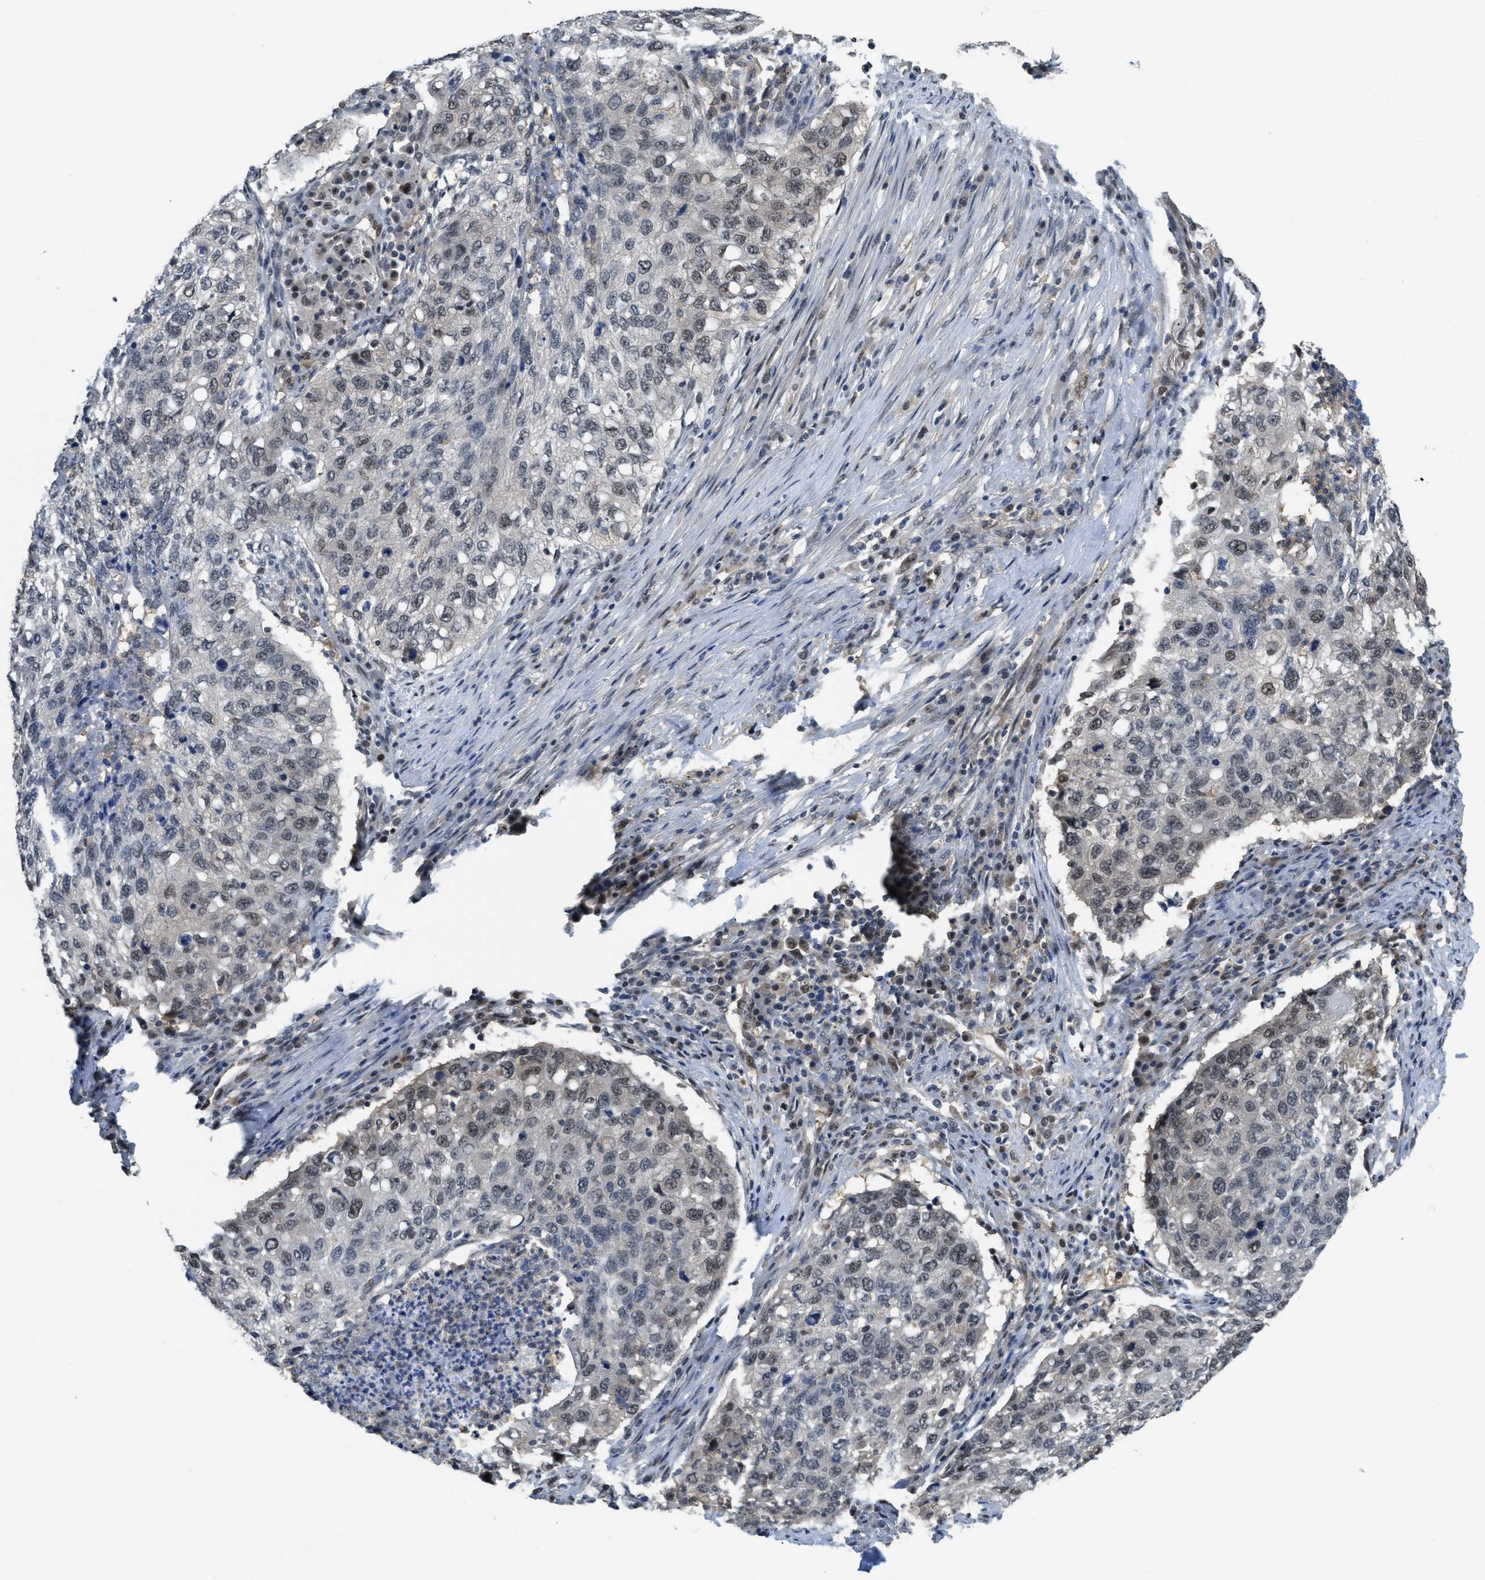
{"staining": {"intensity": "moderate", "quantity": "25%-75%", "location": "nuclear"}, "tissue": "lung cancer", "cell_type": "Tumor cells", "image_type": "cancer", "snomed": [{"axis": "morphology", "description": "Squamous cell carcinoma, NOS"}, {"axis": "topography", "description": "Lung"}], "caption": "Moderate nuclear staining is identified in about 25%-75% of tumor cells in lung cancer. The protein is stained brown, and the nuclei are stained in blue (DAB IHC with brightfield microscopy, high magnification).", "gene": "PSMC5", "patient": {"sex": "female", "age": 63}}